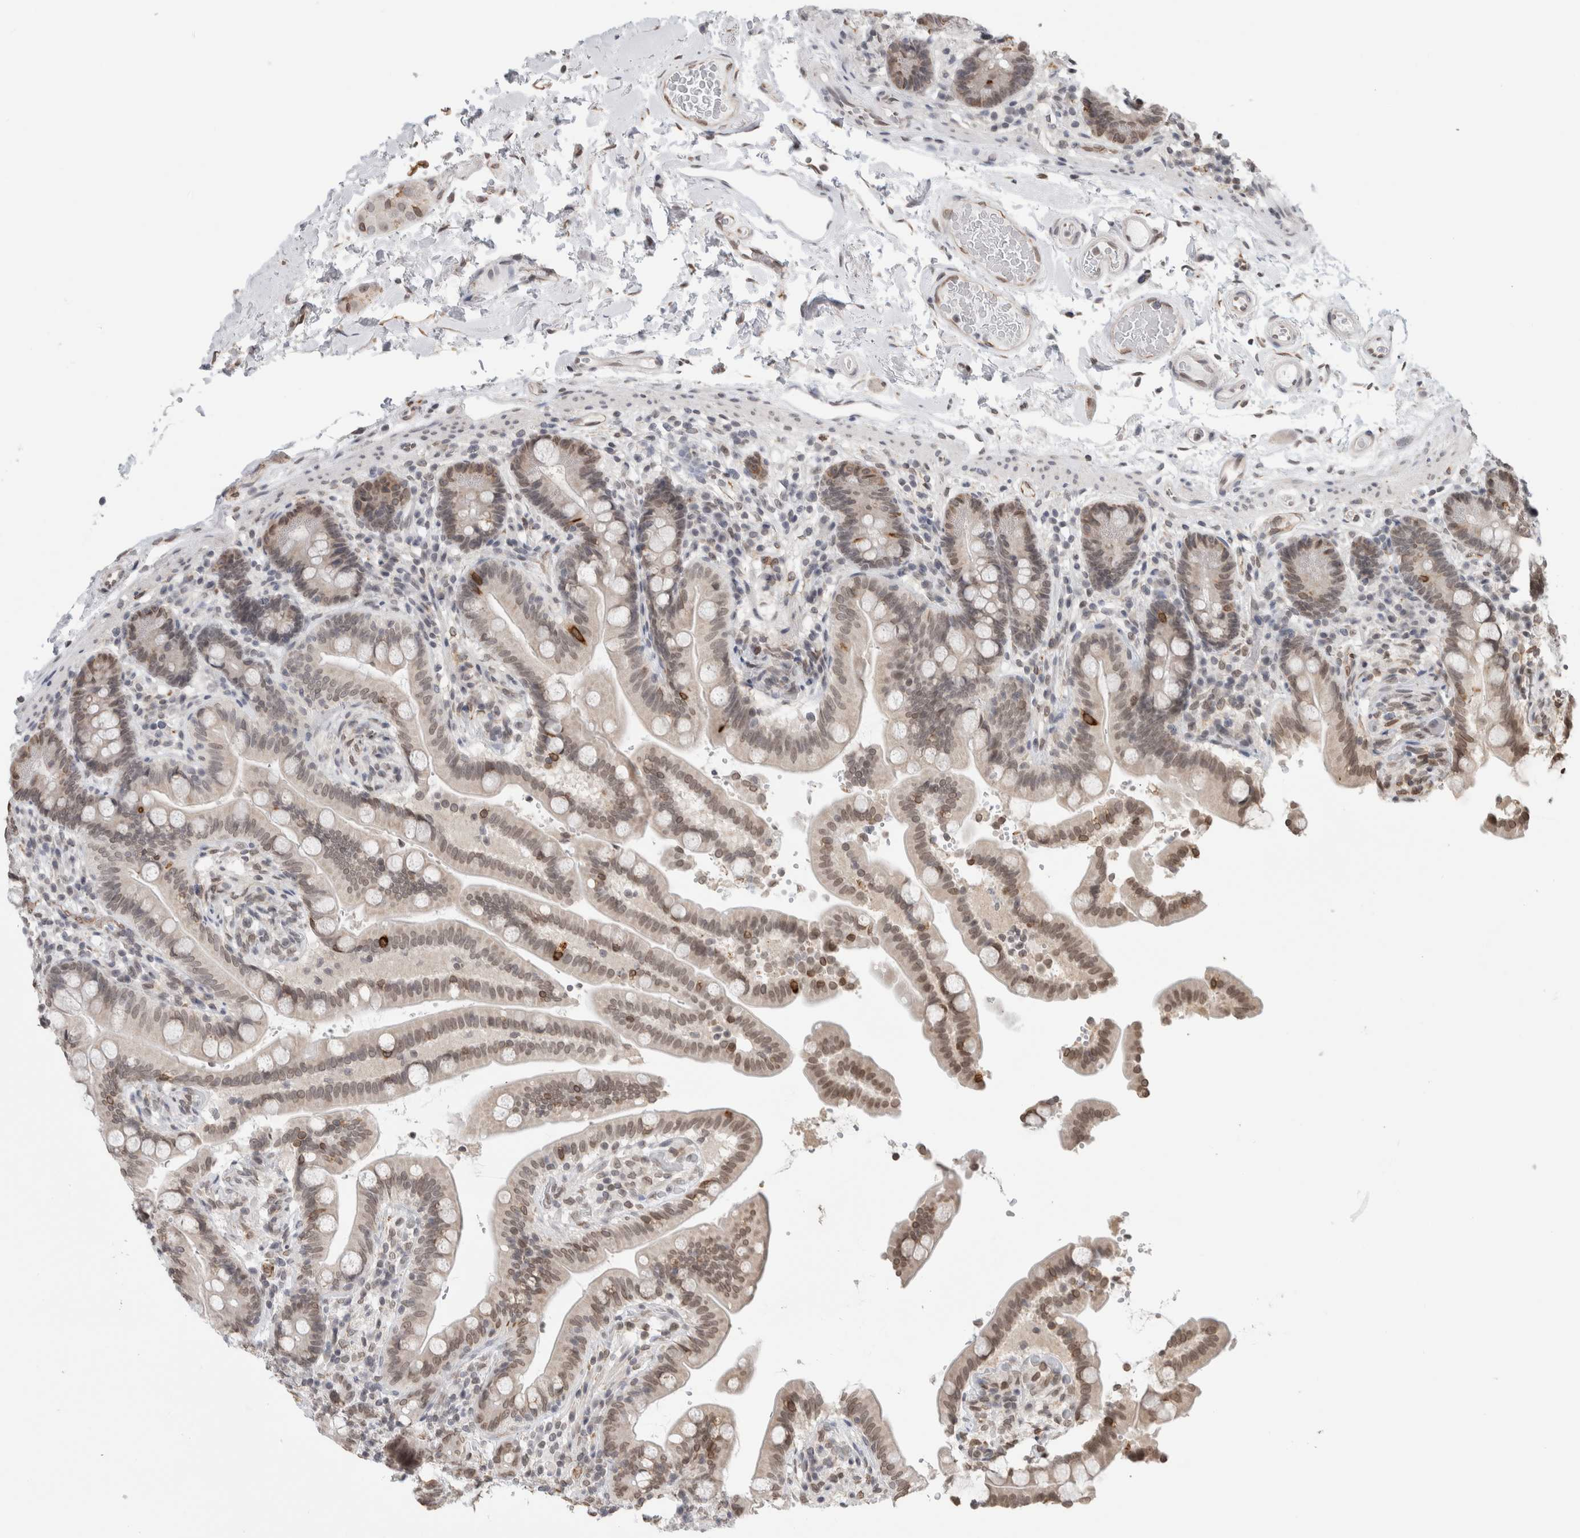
{"staining": {"intensity": "moderate", "quantity": ">75%", "location": "nuclear"}, "tissue": "colon", "cell_type": "Endothelial cells", "image_type": "normal", "snomed": [{"axis": "morphology", "description": "Normal tissue, NOS"}, {"axis": "topography", "description": "Smooth muscle"}, {"axis": "topography", "description": "Colon"}], "caption": "An immunohistochemistry photomicrograph of benign tissue is shown. Protein staining in brown highlights moderate nuclear positivity in colon within endothelial cells. Ihc stains the protein of interest in brown and the nuclei are stained blue.", "gene": "RBMX2", "patient": {"sex": "male", "age": 73}}